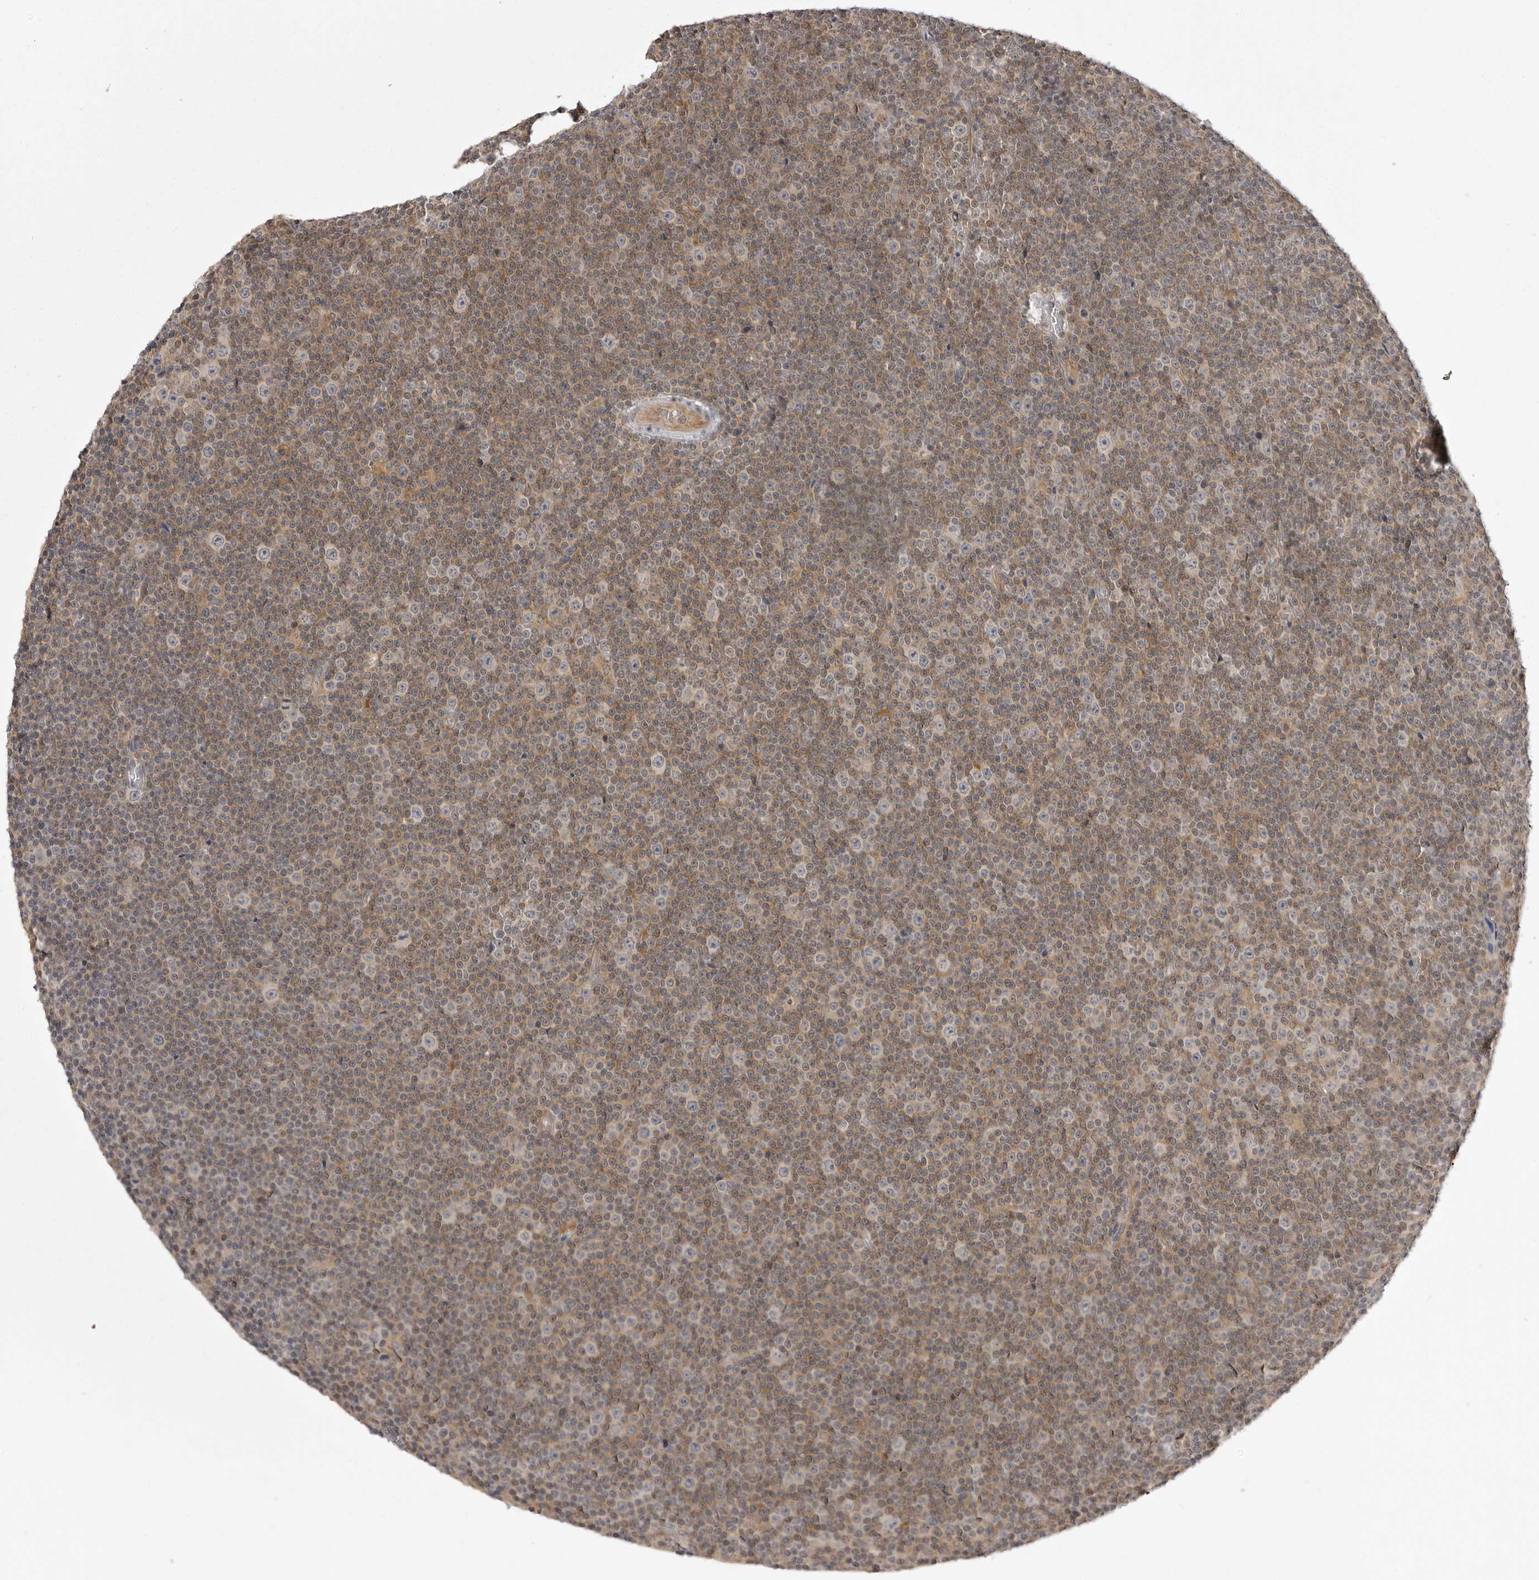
{"staining": {"intensity": "weak", "quantity": "<25%", "location": "cytoplasmic/membranous"}, "tissue": "lymphoma", "cell_type": "Tumor cells", "image_type": "cancer", "snomed": [{"axis": "morphology", "description": "Malignant lymphoma, non-Hodgkin's type, Low grade"}, {"axis": "topography", "description": "Lymph node"}], "caption": "Immunohistochemical staining of human lymphoma shows no significant staining in tumor cells.", "gene": "USP43", "patient": {"sex": "female", "age": 67}}